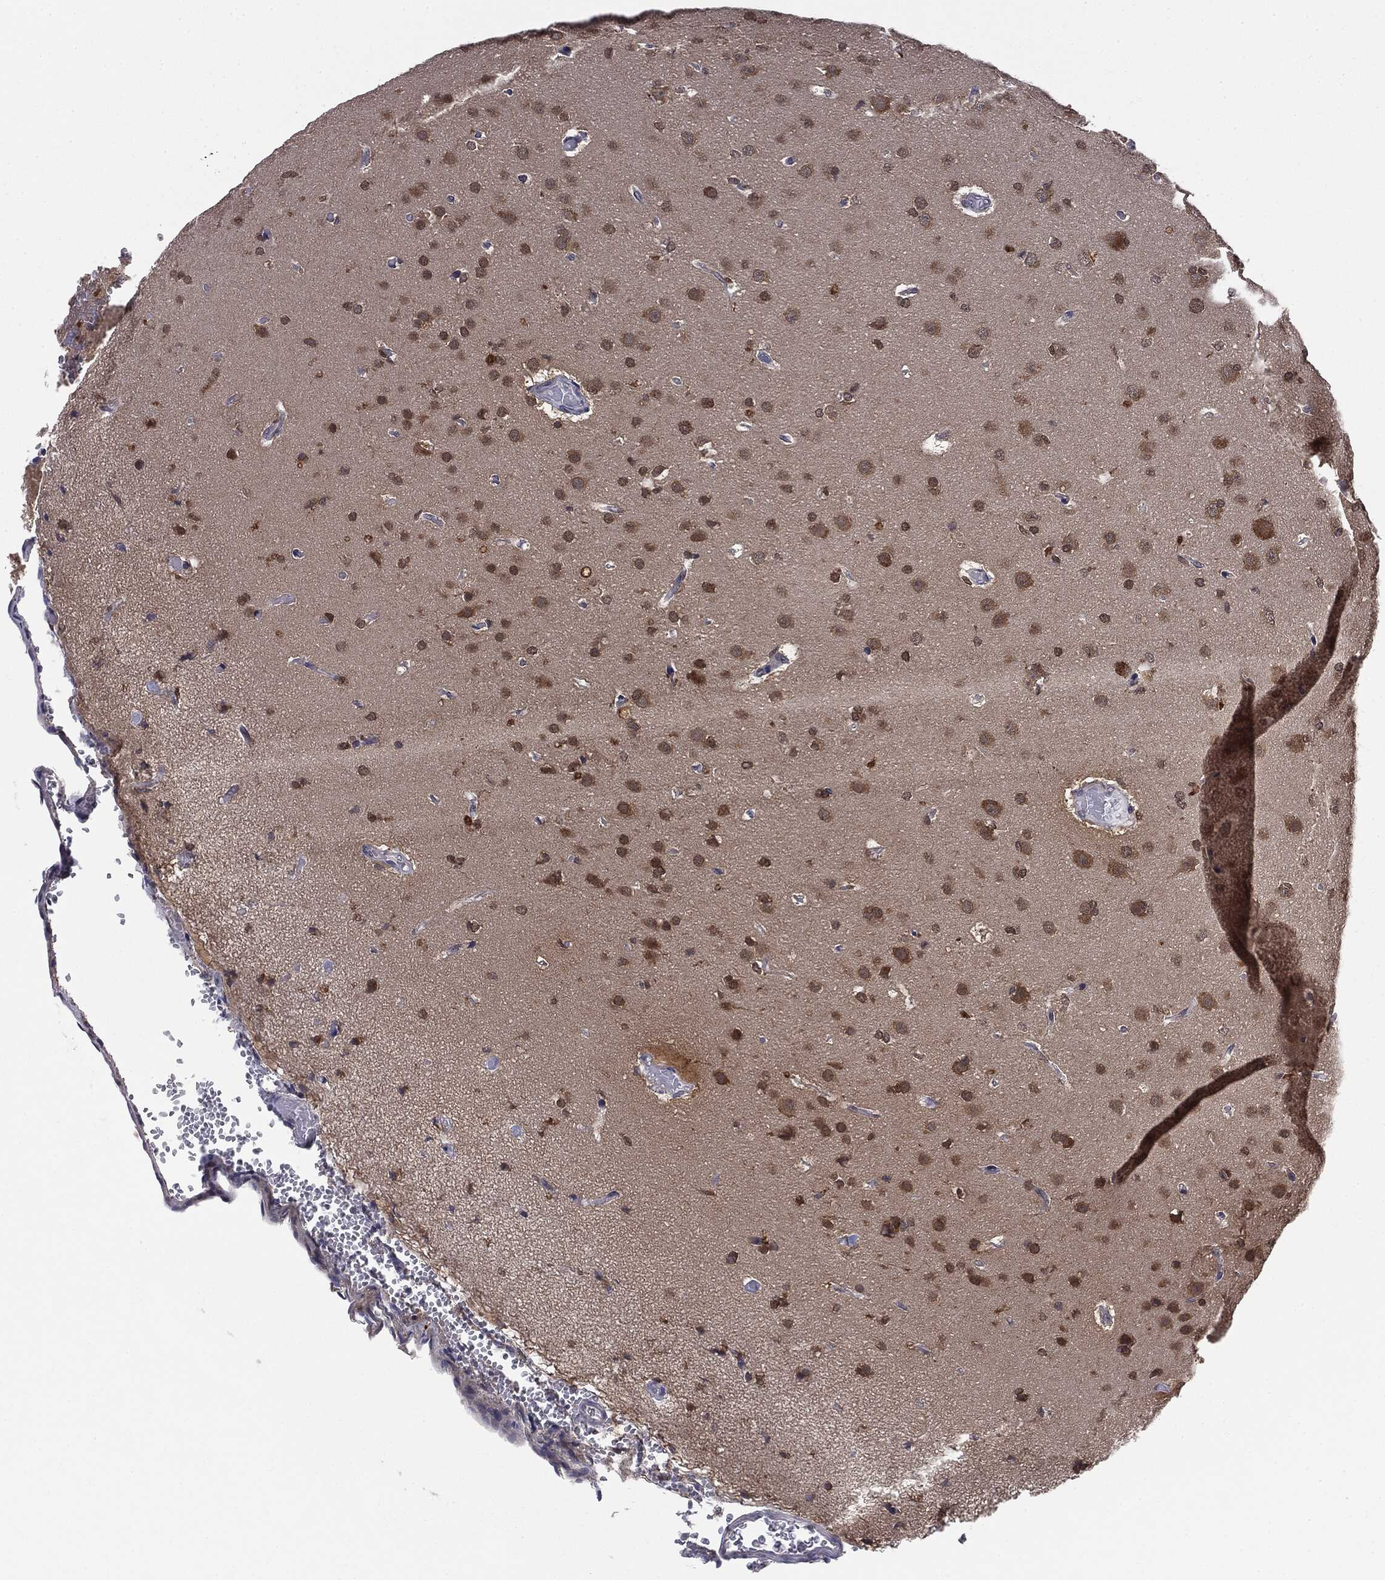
{"staining": {"intensity": "moderate", "quantity": ">75%", "location": "cytoplasmic/membranous"}, "tissue": "glioma", "cell_type": "Tumor cells", "image_type": "cancer", "snomed": [{"axis": "morphology", "description": "Glioma, malignant, NOS"}, {"axis": "topography", "description": "Cerebral cortex"}], "caption": "An IHC histopathology image of neoplastic tissue is shown. Protein staining in brown shows moderate cytoplasmic/membranous positivity in malignant glioma within tumor cells.", "gene": "KRT7", "patient": {"sex": "male", "age": 58}}